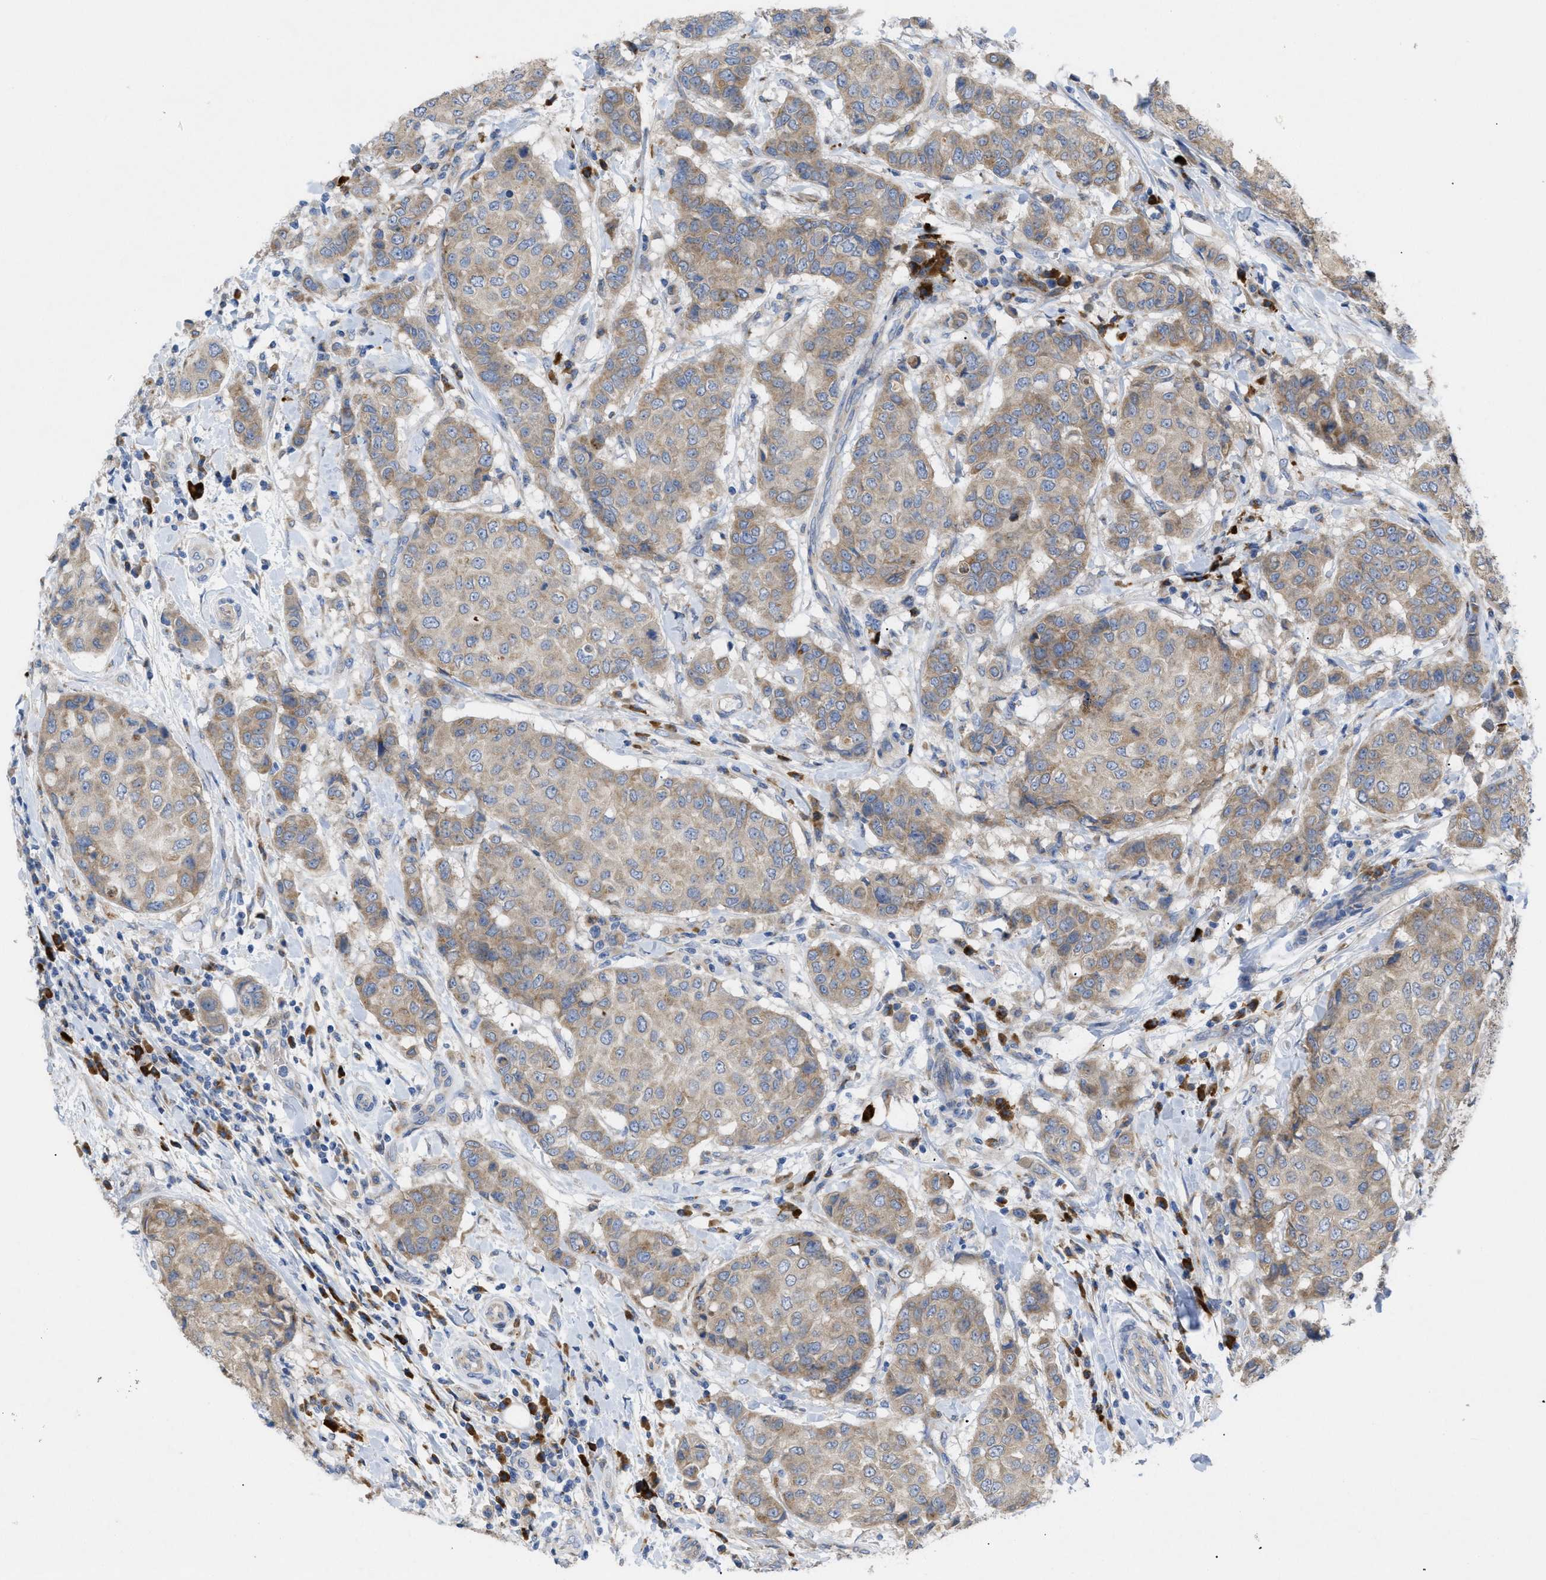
{"staining": {"intensity": "moderate", "quantity": ">75%", "location": "cytoplasmic/membranous"}, "tissue": "breast cancer", "cell_type": "Tumor cells", "image_type": "cancer", "snomed": [{"axis": "morphology", "description": "Duct carcinoma"}, {"axis": "topography", "description": "Breast"}], "caption": "The immunohistochemical stain highlights moderate cytoplasmic/membranous positivity in tumor cells of breast cancer (intraductal carcinoma) tissue.", "gene": "SLC50A1", "patient": {"sex": "female", "age": 27}}